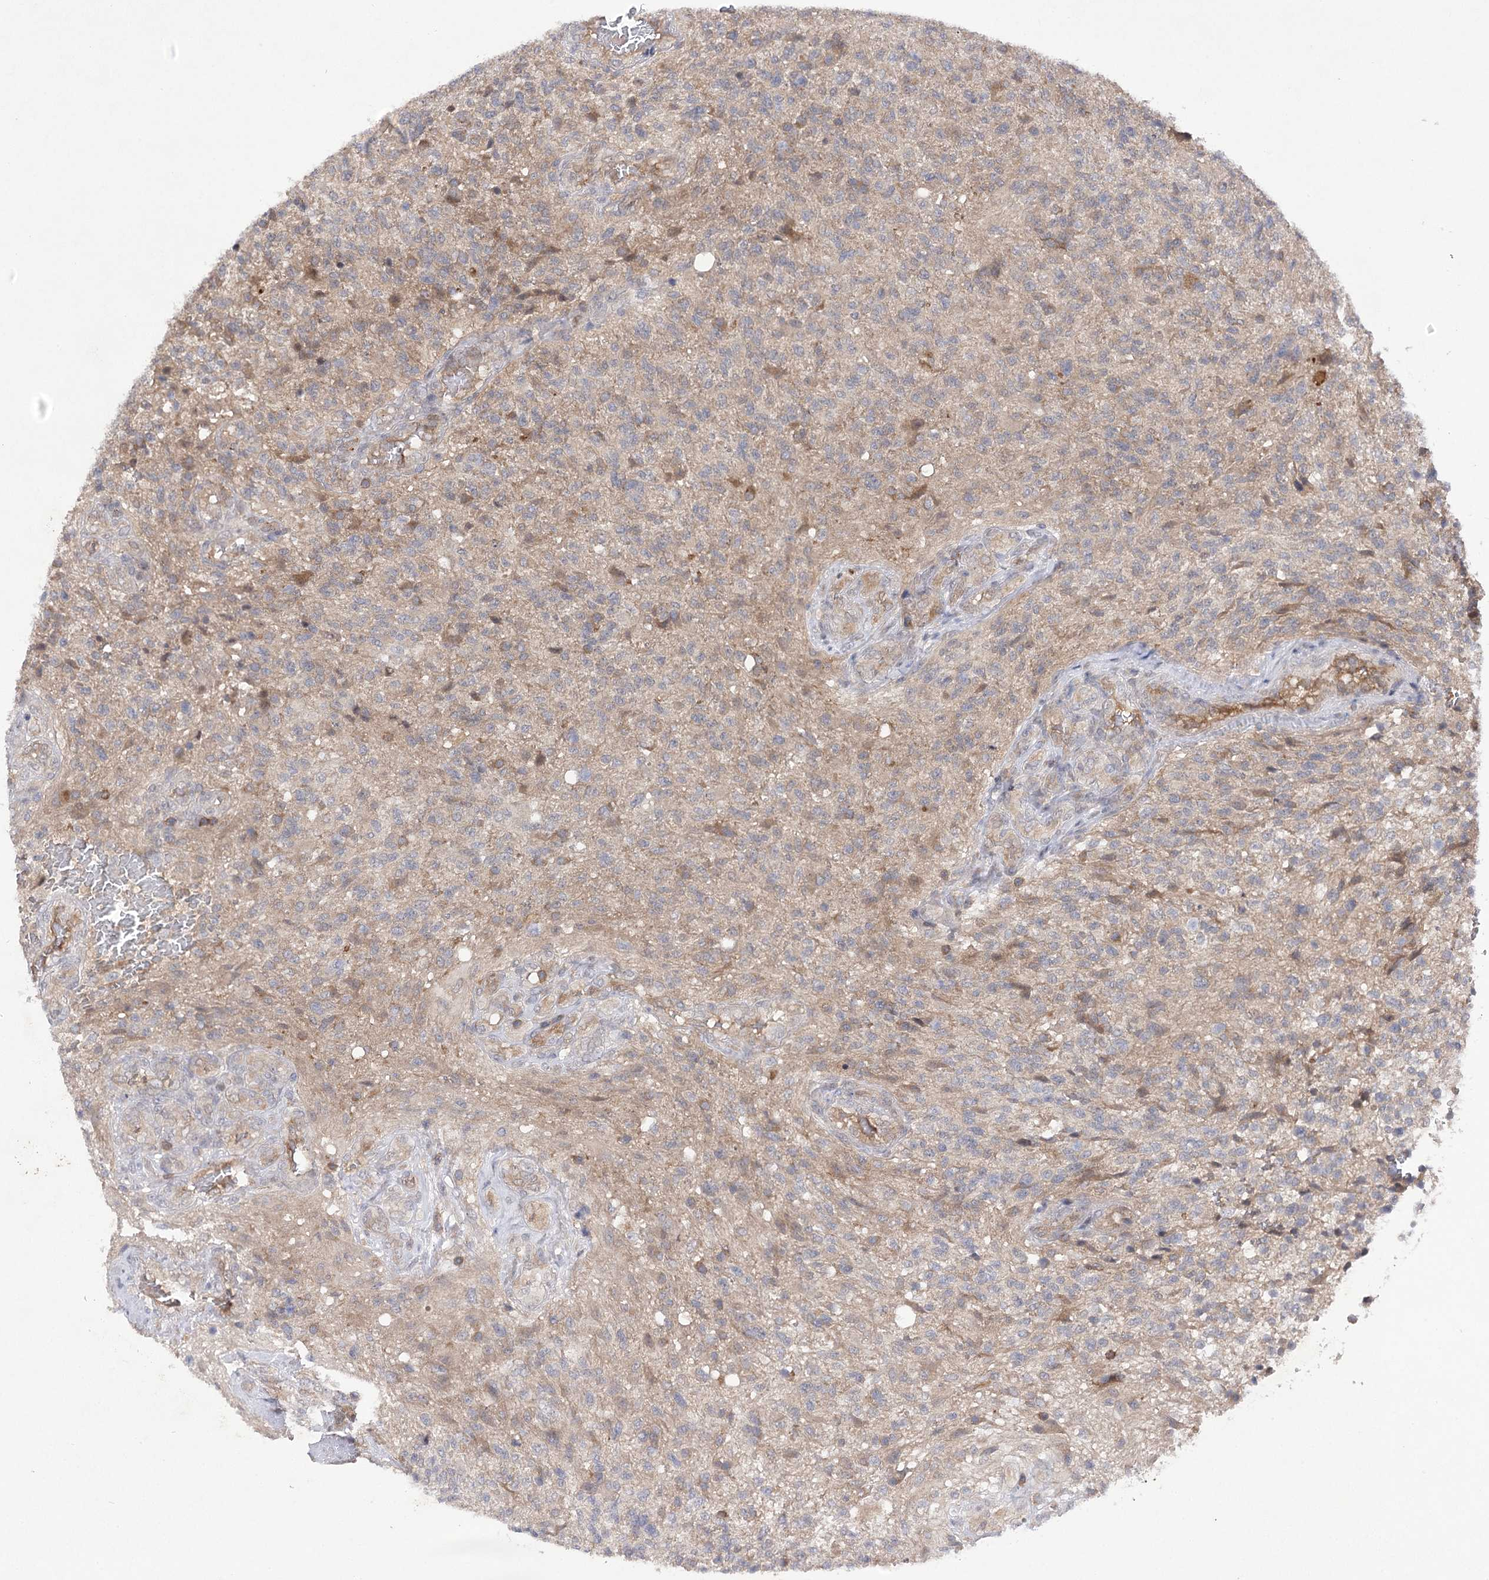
{"staining": {"intensity": "weak", "quantity": "25%-75%", "location": "cytoplasmic/membranous"}, "tissue": "glioma", "cell_type": "Tumor cells", "image_type": "cancer", "snomed": [{"axis": "morphology", "description": "Glioma, malignant, High grade"}, {"axis": "topography", "description": "Brain"}], "caption": "Weak cytoplasmic/membranous expression is present in about 25%-75% of tumor cells in glioma. (DAB IHC, brown staining for protein, blue staining for nuclei).", "gene": "BCR", "patient": {"sex": "male", "age": 56}}